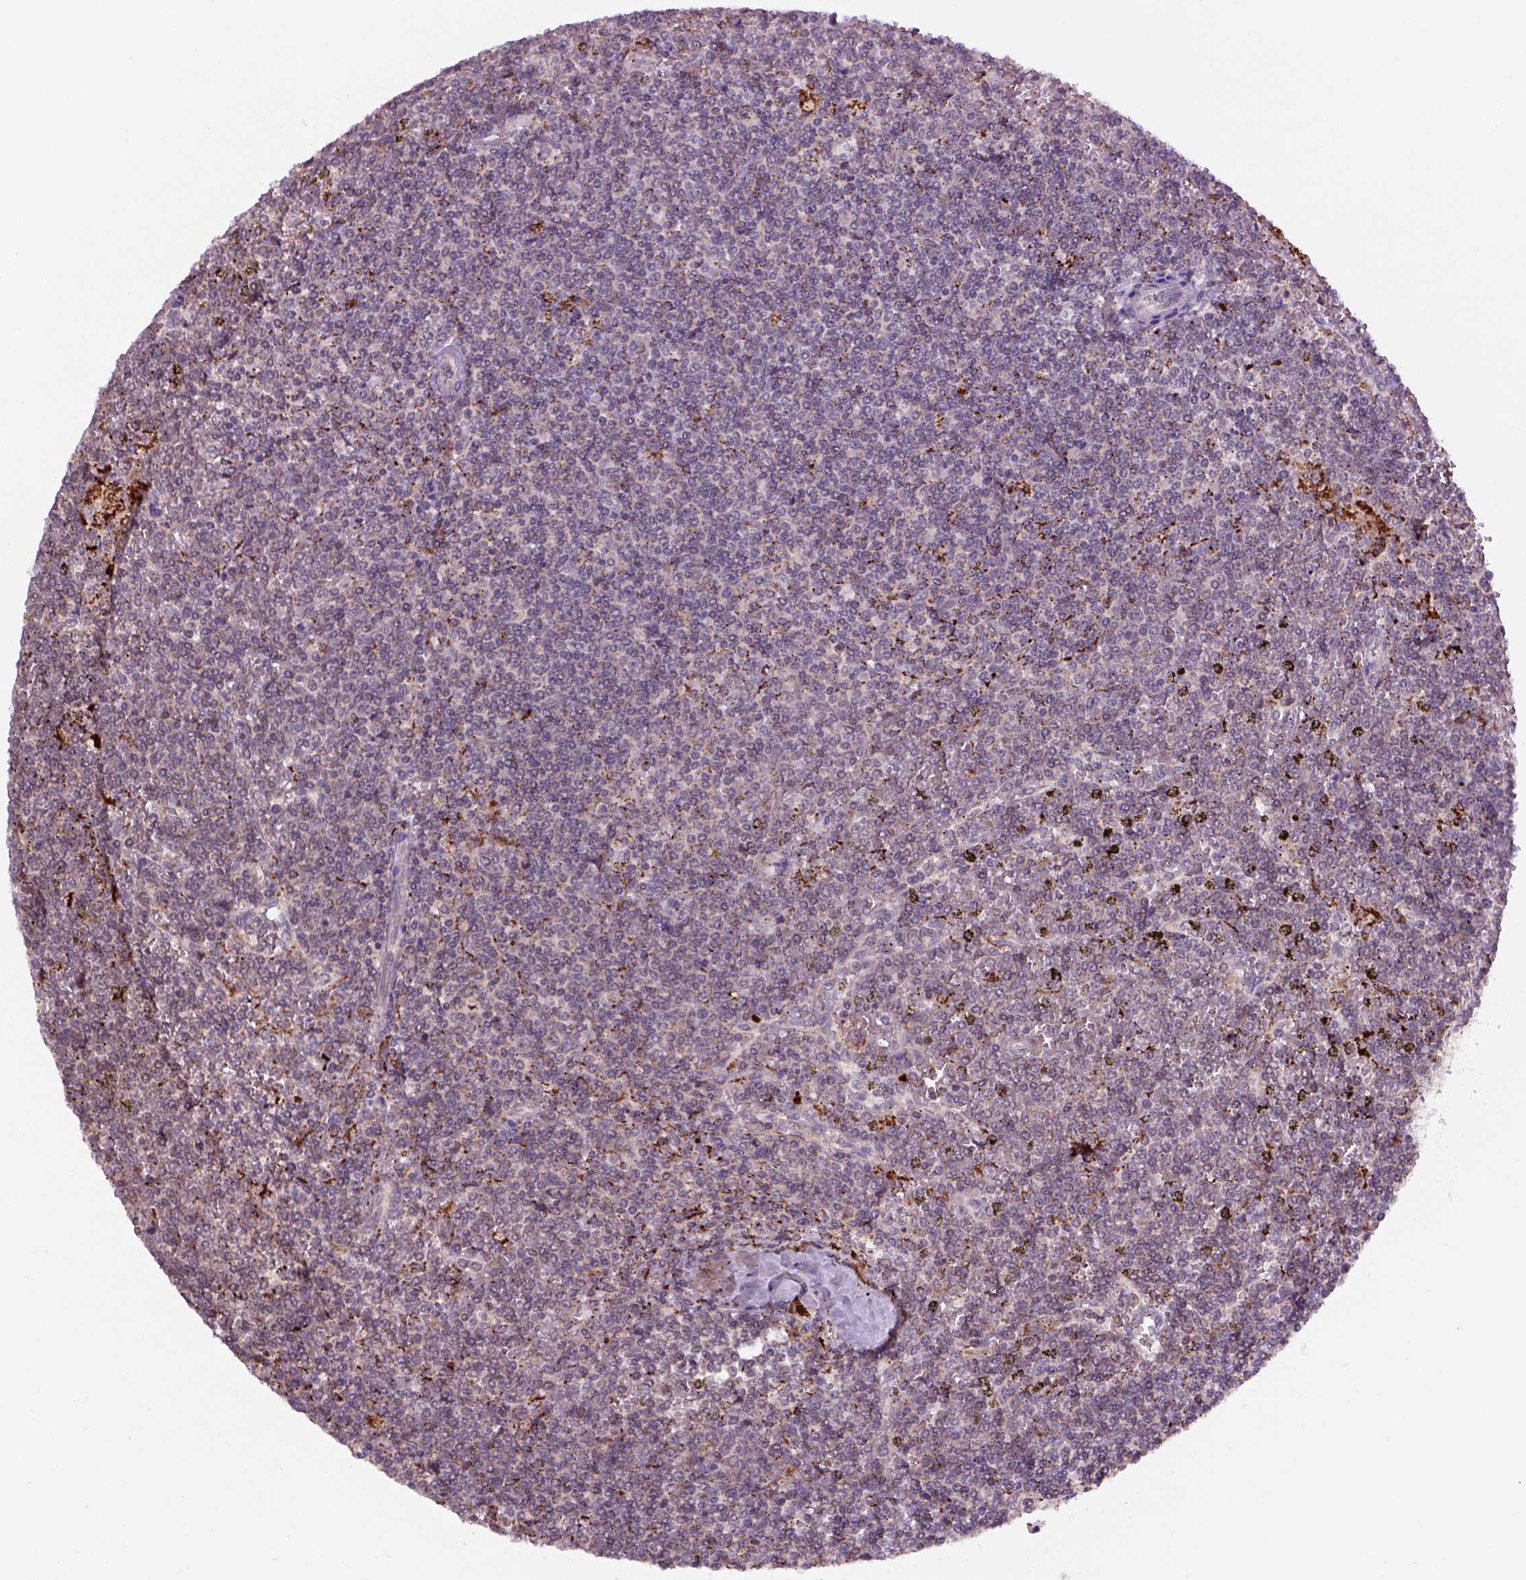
{"staining": {"intensity": "moderate", "quantity": "25%-75%", "location": "cytoplasmic/membranous"}, "tissue": "lymphoma", "cell_type": "Tumor cells", "image_type": "cancer", "snomed": [{"axis": "morphology", "description": "Malignant lymphoma, non-Hodgkin's type, Low grade"}, {"axis": "topography", "description": "Spleen"}], "caption": "This photomicrograph displays IHC staining of human malignant lymphoma, non-Hodgkin's type (low-grade), with medium moderate cytoplasmic/membranous expression in about 25%-75% of tumor cells.", "gene": "FZD7", "patient": {"sex": "female", "age": 19}}